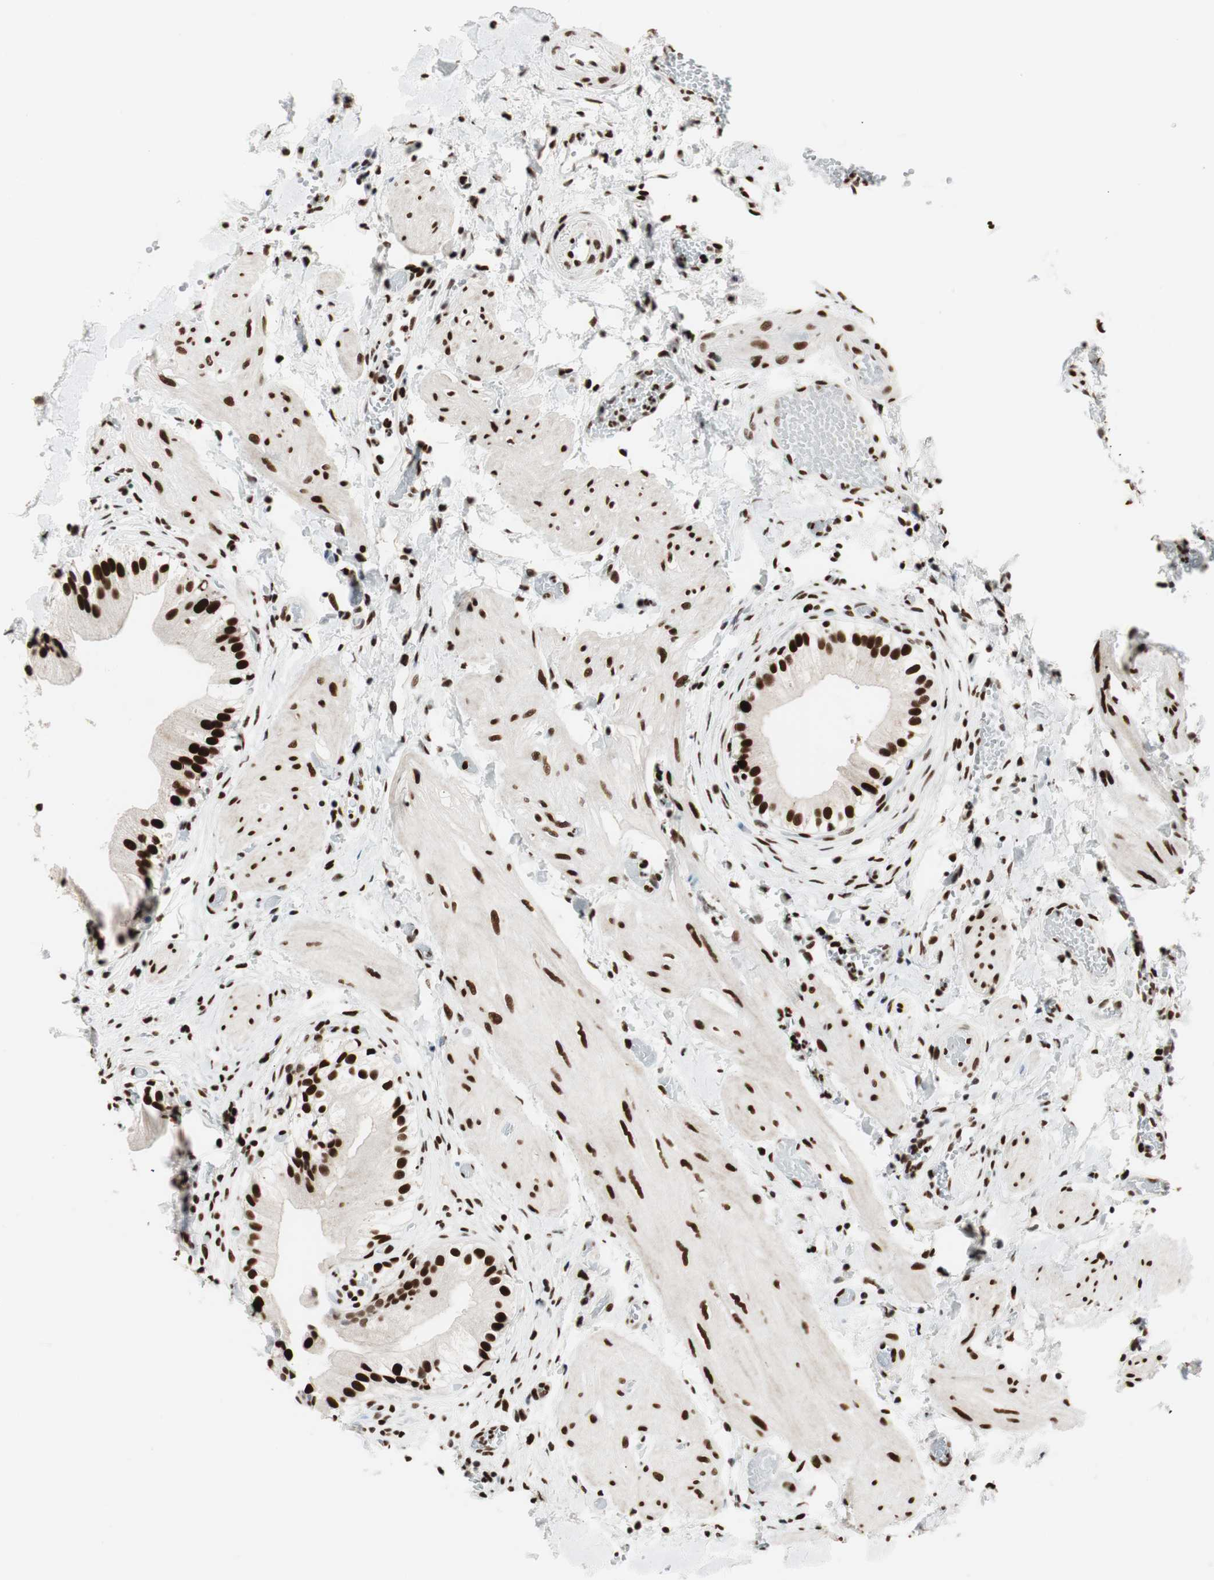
{"staining": {"intensity": "strong", "quantity": ">75%", "location": "nuclear"}, "tissue": "gallbladder", "cell_type": "Glandular cells", "image_type": "normal", "snomed": [{"axis": "morphology", "description": "Normal tissue, NOS"}, {"axis": "topography", "description": "Gallbladder"}], "caption": "Protein staining demonstrates strong nuclear staining in approximately >75% of glandular cells in benign gallbladder.", "gene": "PSME3", "patient": {"sex": "male", "age": 65}}